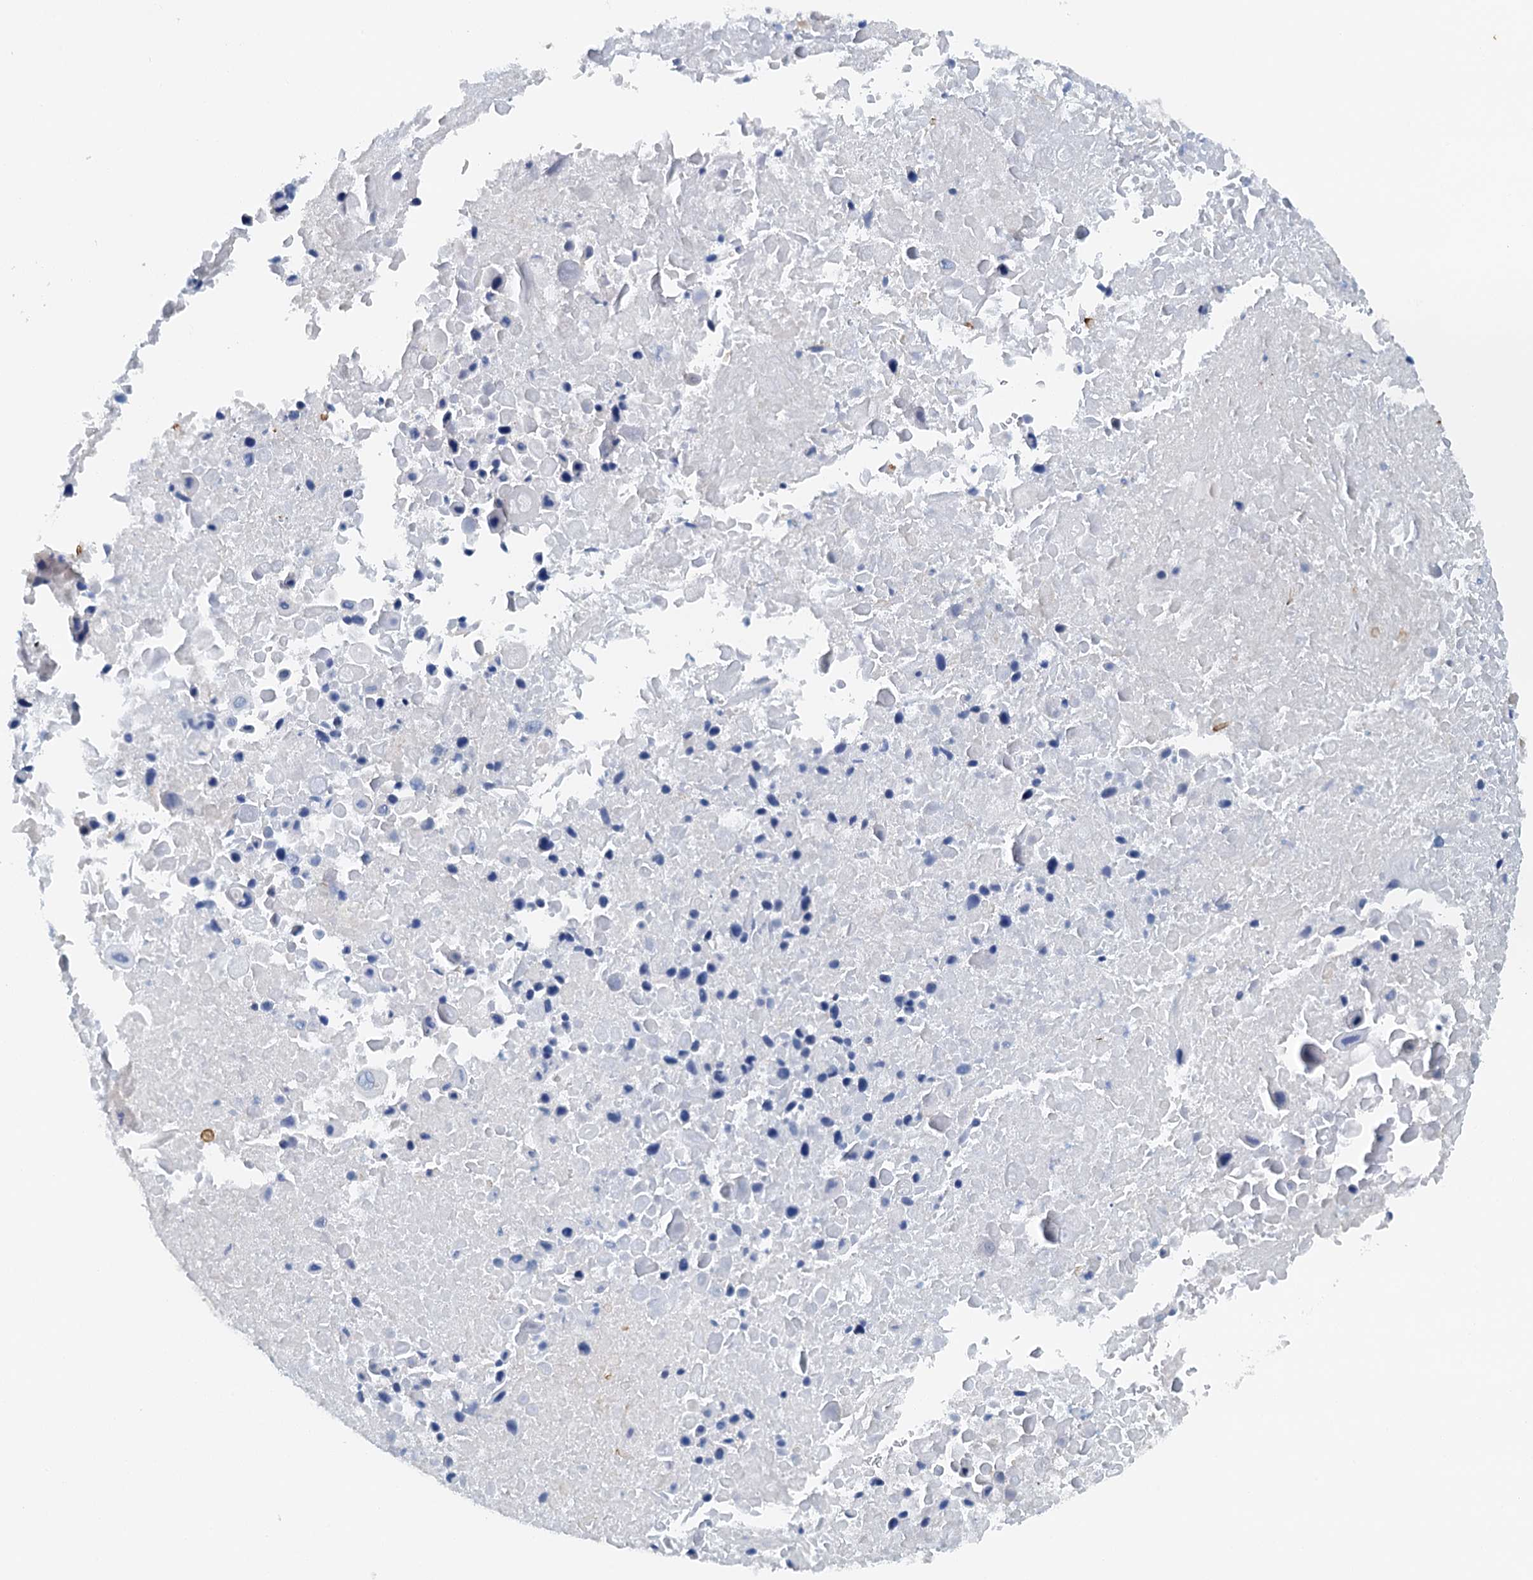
{"staining": {"intensity": "negative", "quantity": "none", "location": "none"}, "tissue": "lung cancer", "cell_type": "Tumor cells", "image_type": "cancer", "snomed": [{"axis": "morphology", "description": "Normal tissue, NOS"}, {"axis": "morphology", "description": "Squamous cell carcinoma, NOS"}, {"axis": "topography", "description": "Lymph node"}, {"axis": "topography", "description": "Lung"}], "caption": "Immunohistochemistry (IHC) of human lung cancer (squamous cell carcinoma) exhibits no positivity in tumor cells.", "gene": "DTD1", "patient": {"sex": "male", "age": 66}}